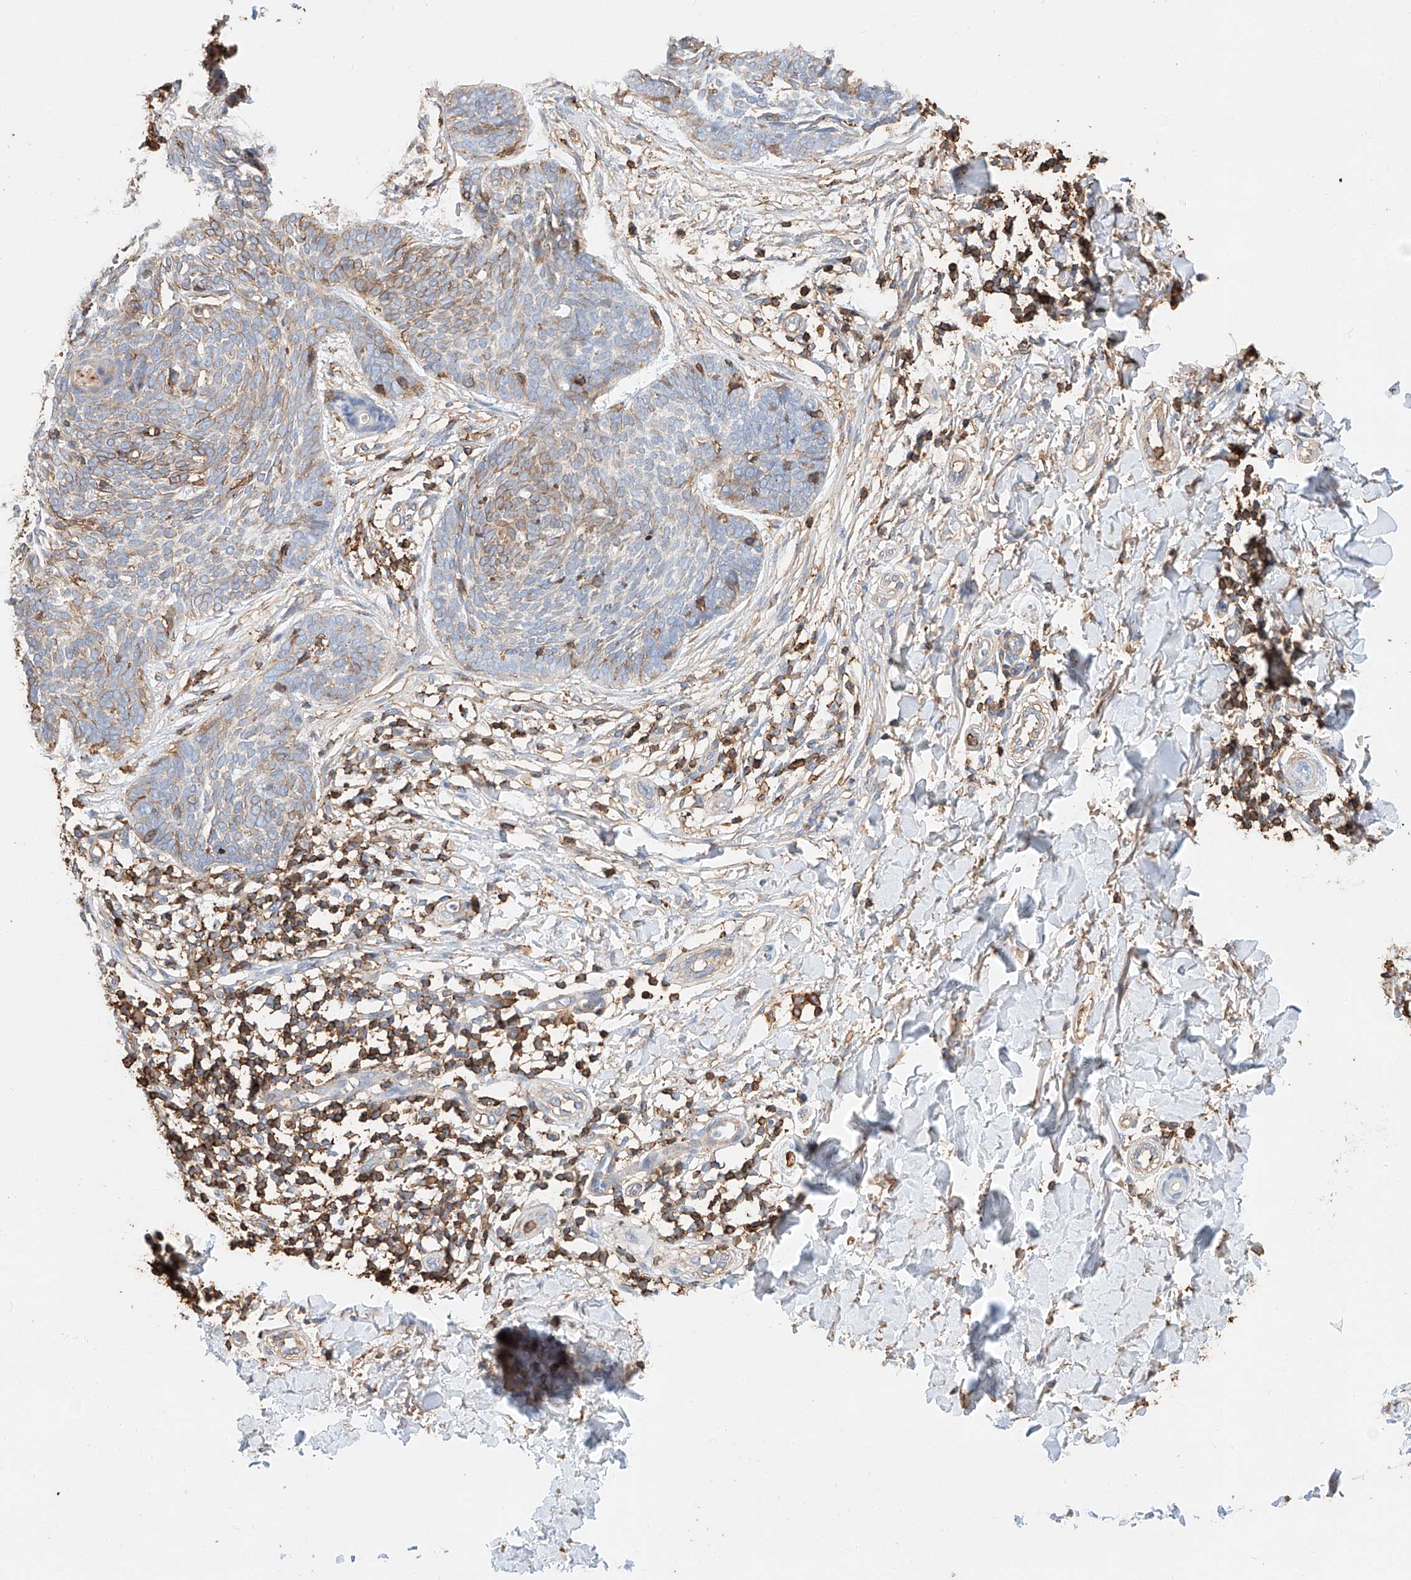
{"staining": {"intensity": "moderate", "quantity": "<25%", "location": "cytoplasmic/membranous"}, "tissue": "skin cancer", "cell_type": "Tumor cells", "image_type": "cancer", "snomed": [{"axis": "morphology", "description": "Basal cell carcinoma"}, {"axis": "topography", "description": "Skin"}], "caption": "This micrograph shows immunohistochemistry (IHC) staining of skin cancer, with low moderate cytoplasmic/membranous staining in about <25% of tumor cells.", "gene": "WFS1", "patient": {"sex": "female", "age": 64}}